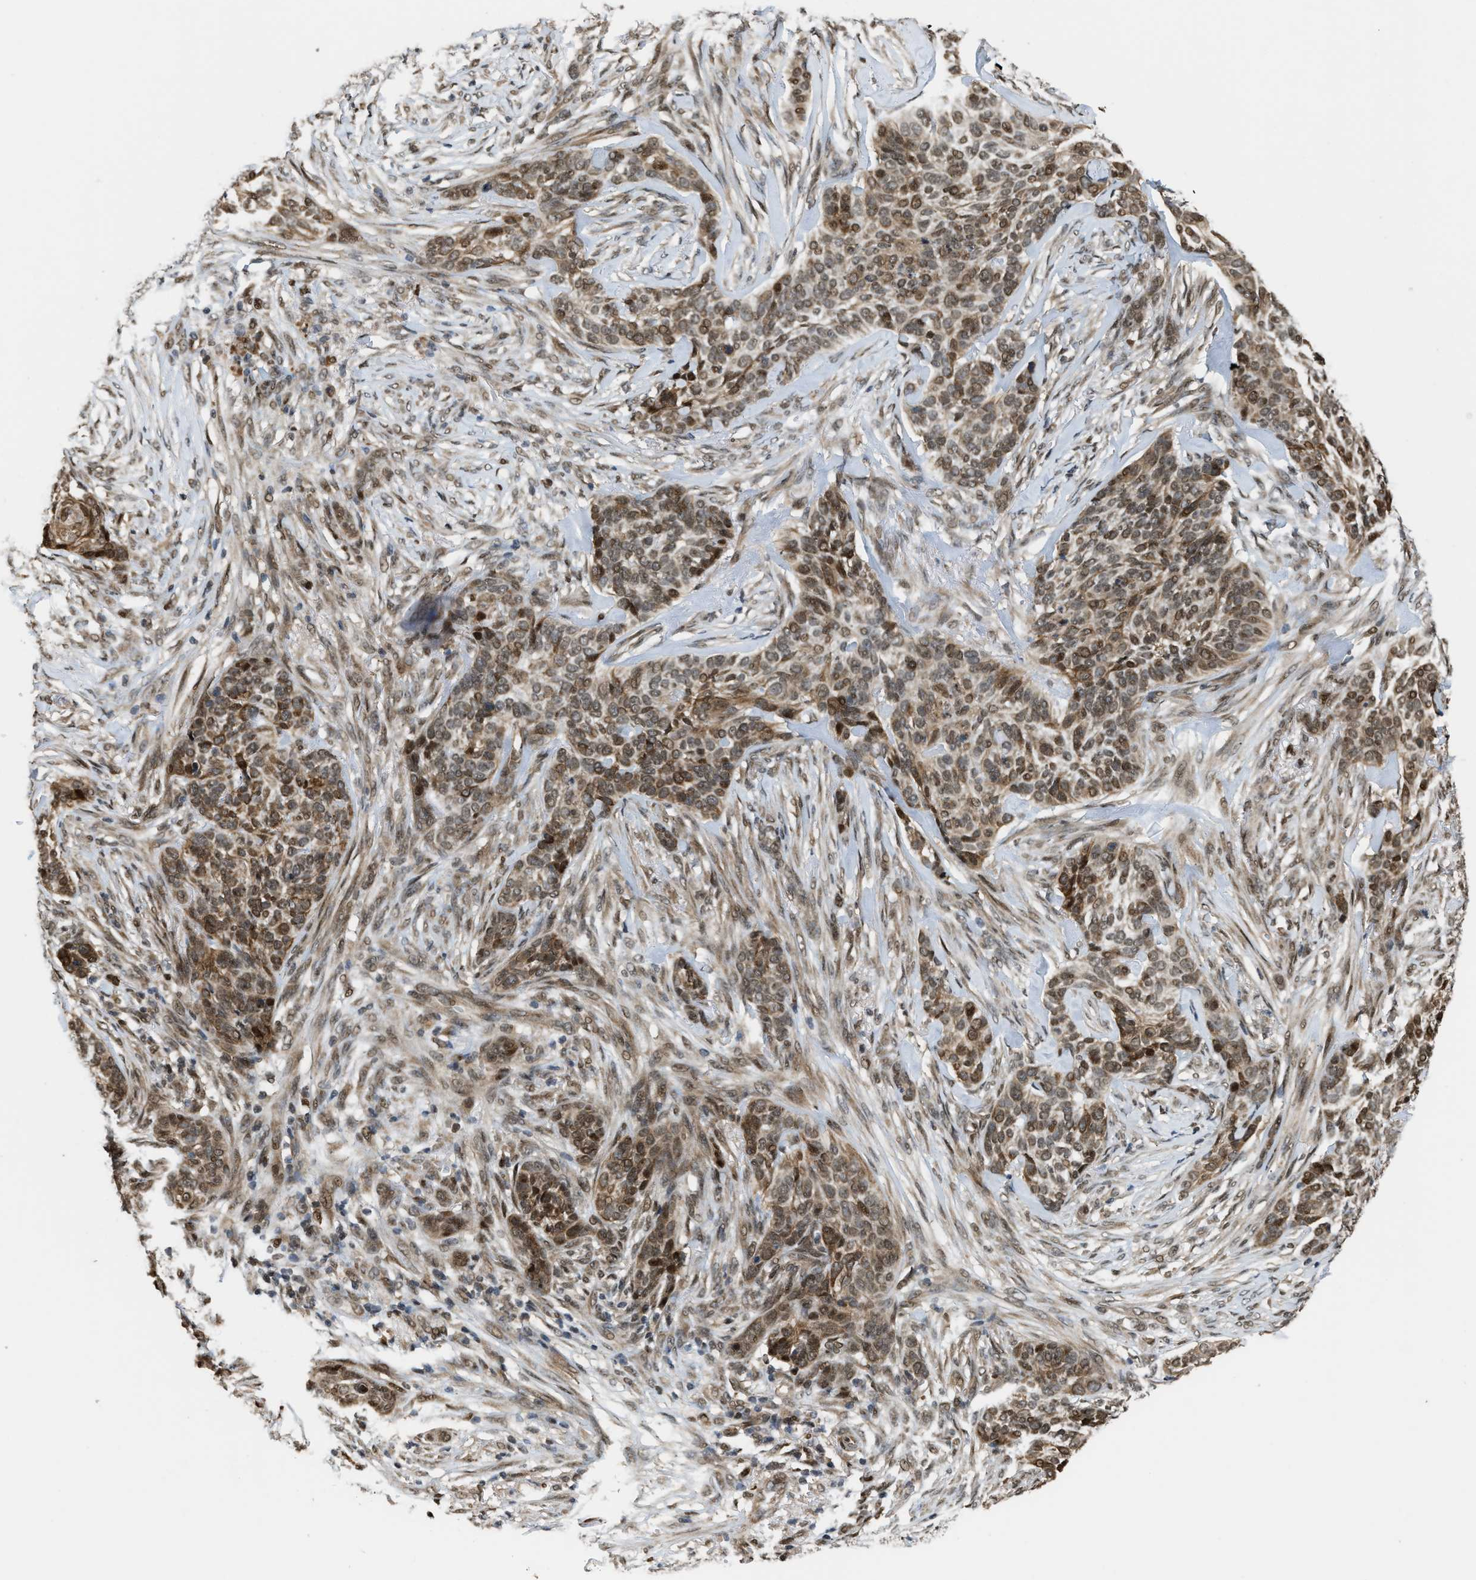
{"staining": {"intensity": "moderate", "quantity": ">75%", "location": "cytoplasmic/membranous,nuclear"}, "tissue": "skin cancer", "cell_type": "Tumor cells", "image_type": "cancer", "snomed": [{"axis": "morphology", "description": "Basal cell carcinoma"}, {"axis": "topography", "description": "Skin"}], "caption": "Protein staining of skin basal cell carcinoma tissue displays moderate cytoplasmic/membranous and nuclear expression in about >75% of tumor cells.", "gene": "SERTAD2", "patient": {"sex": "male", "age": 85}}